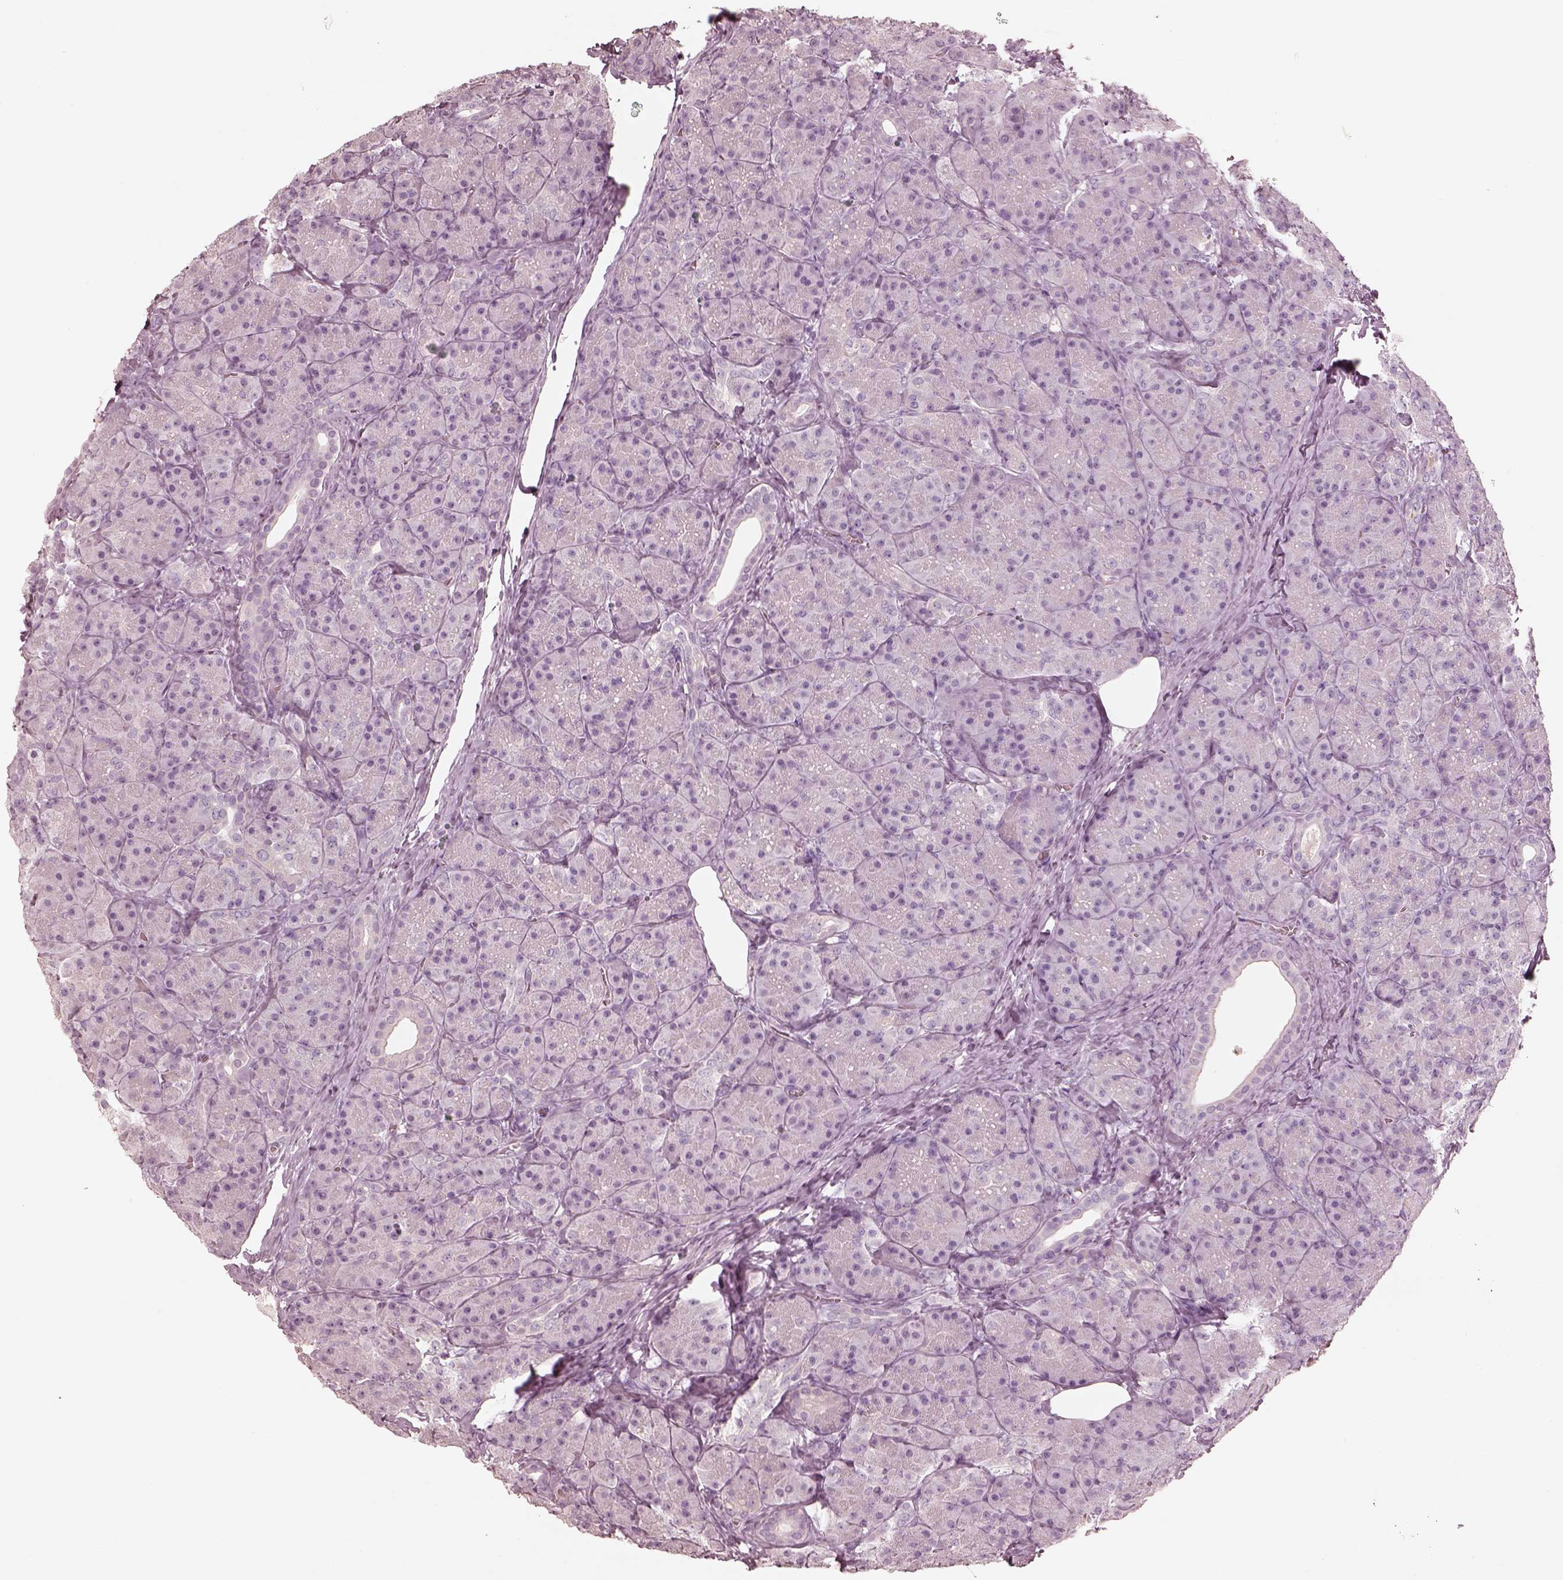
{"staining": {"intensity": "negative", "quantity": "none", "location": "none"}, "tissue": "pancreas", "cell_type": "Exocrine glandular cells", "image_type": "normal", "snomed": [{"axis": "morphology", "description": "Normal tissue, NOS"}, {"axis": "topography", "description": "Pancreas"}], "caption": "High magnification brightfield microscopy of normal pancreas stained with DAB (brown) and counterstained with hematoxylin (blue): exocrine glandular cells show no significant staining.", "gene": "ZP4", "patient": {"sex": "male", "age": 57}}